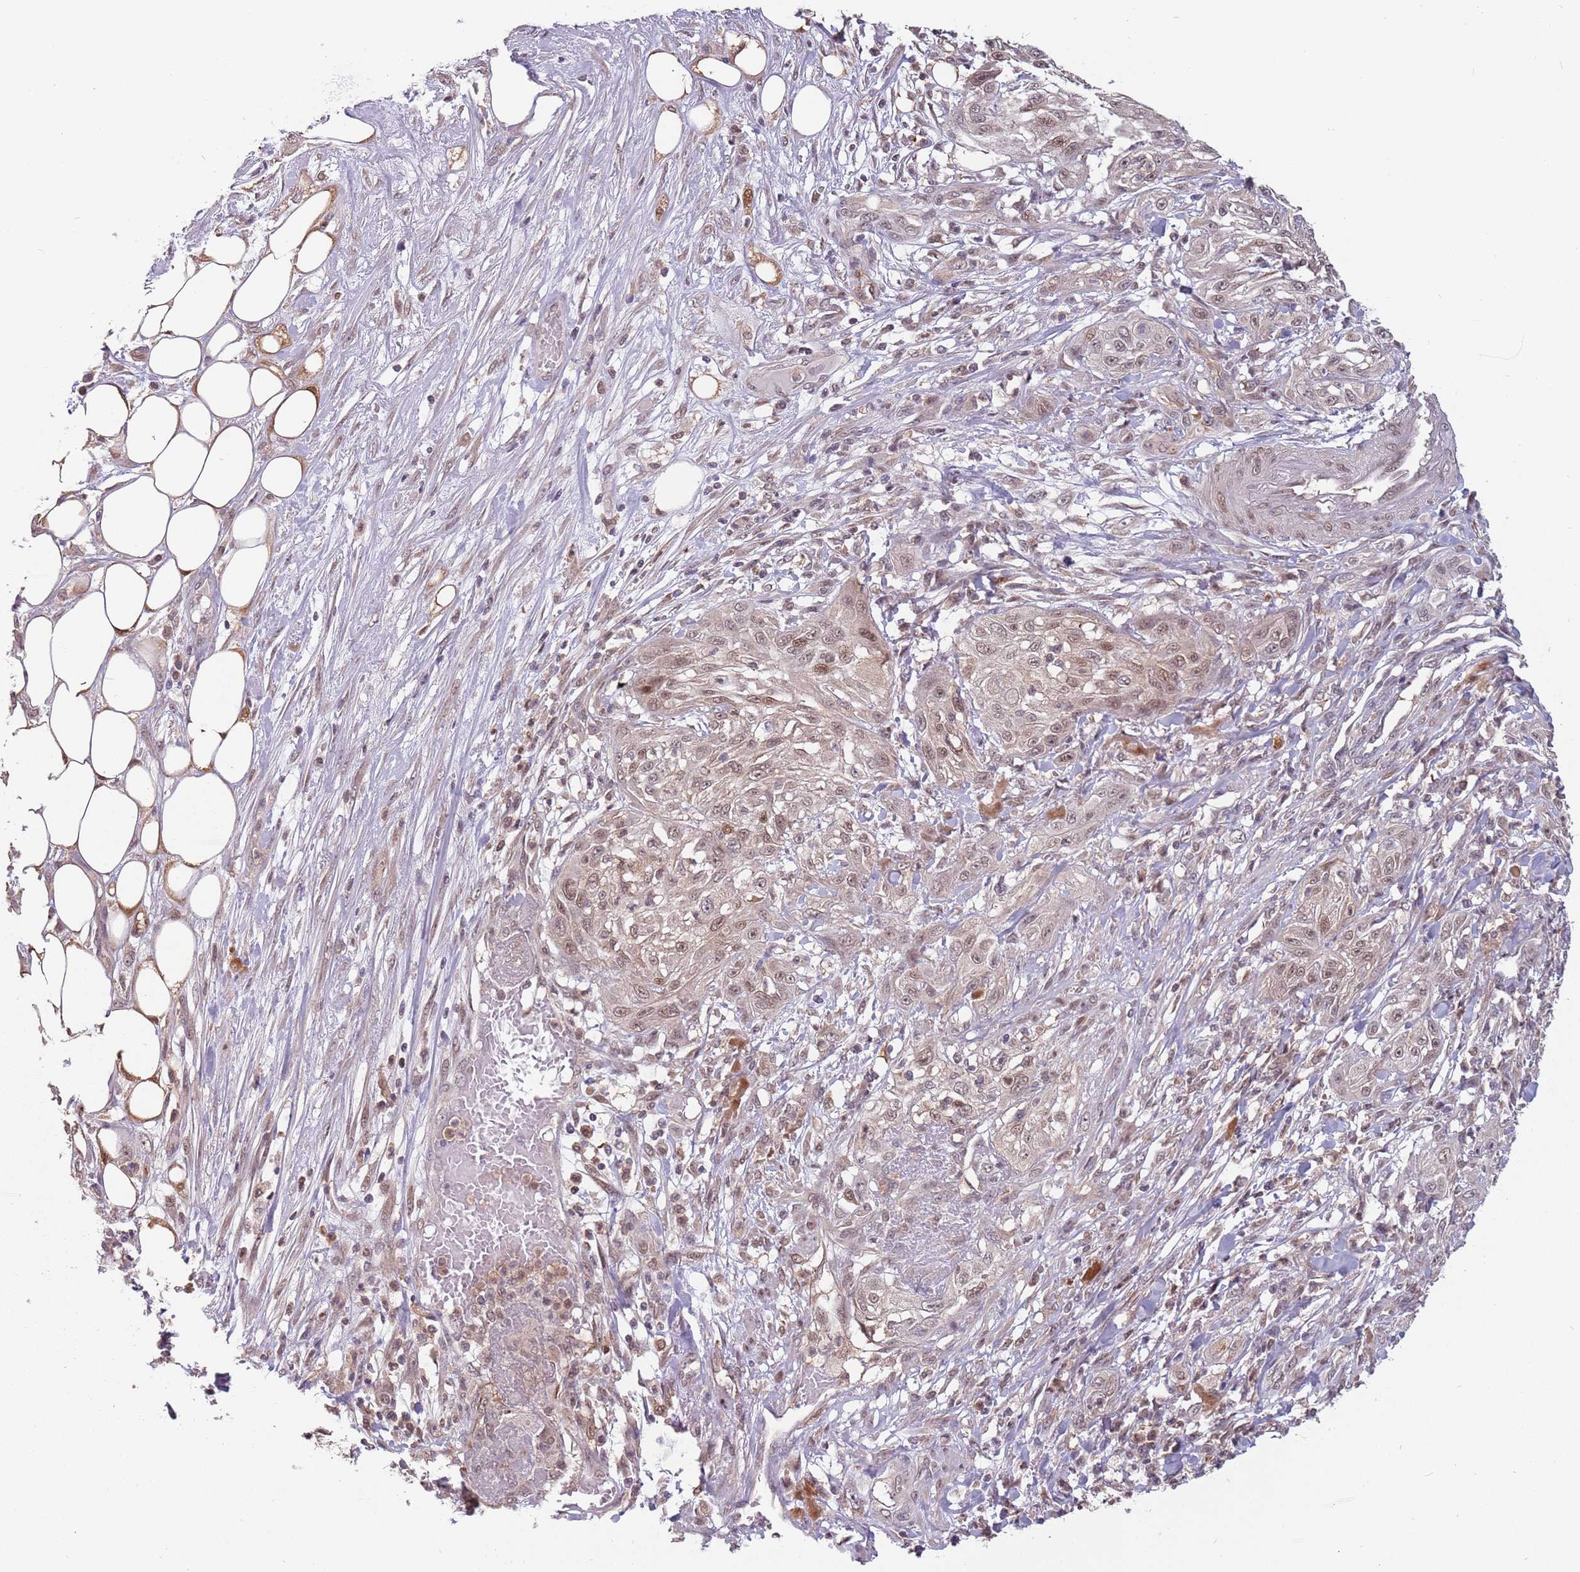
{"staining": {"intensity": "weak", "quantity": ">75%", "location": "nuclear"}, "tissue": "skin cancer", "cell_type": "Tumor cells", "image_type": "cancer", "snomed": [{"axis": "morphology", "description": "Squamous cell carcinoma, NOS"}, {"axis": "morphology", "description": "Squamous cell carcinoma, metastatic, NOS"}, {"axis": "topography", "description": "Skin"}, {"axis": "topography", "description": "Lymph node"}], "caption": "Tumor cells reveal low levels of weak nuclear expression in about >75% of cells in human skin cancer (metastatic squamous cell carcinoma).", "gene": "ZBTB5", "patient": {"sex": "male", "age": 75}}